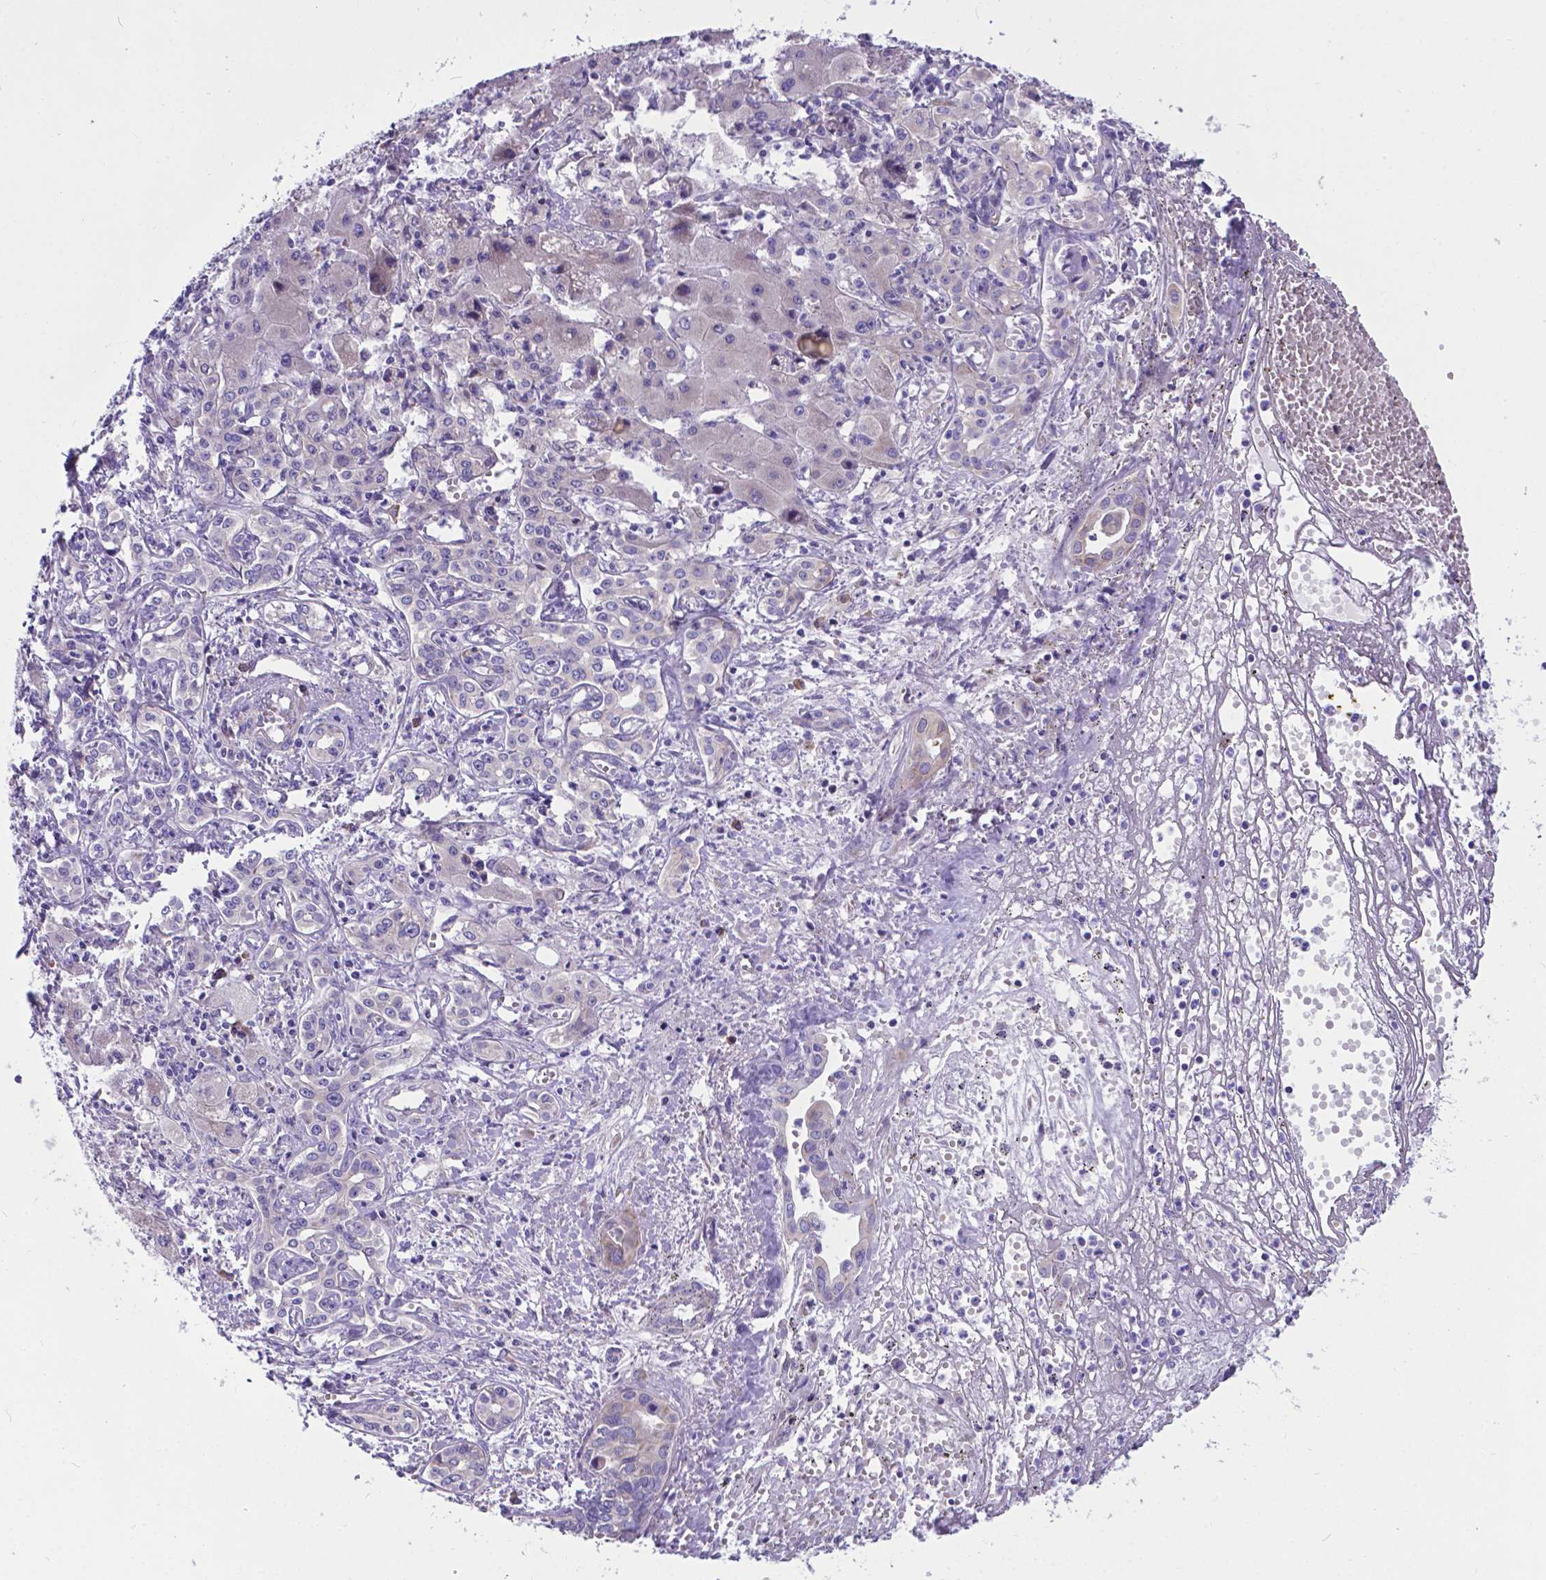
{"staining": {"intensity": "negative", "quantity": "none", "location": "none"}, "tissue": "liver cancer", "cell_type": "Tumor cells", "image_type": "cancer", "snomed": [{"axis": "morphology", "description": "Cholangiocarcinoma"}, {"axis": "topography", "description": "Liver"}], "caption": "Liver cancer (cholangiocarcinoma) stained for a protein using immunohistochemistry (IHC) displays no positivity tumor cells.", "gene": "RPL6", "patient": {"sex": "female", "age": 64}}